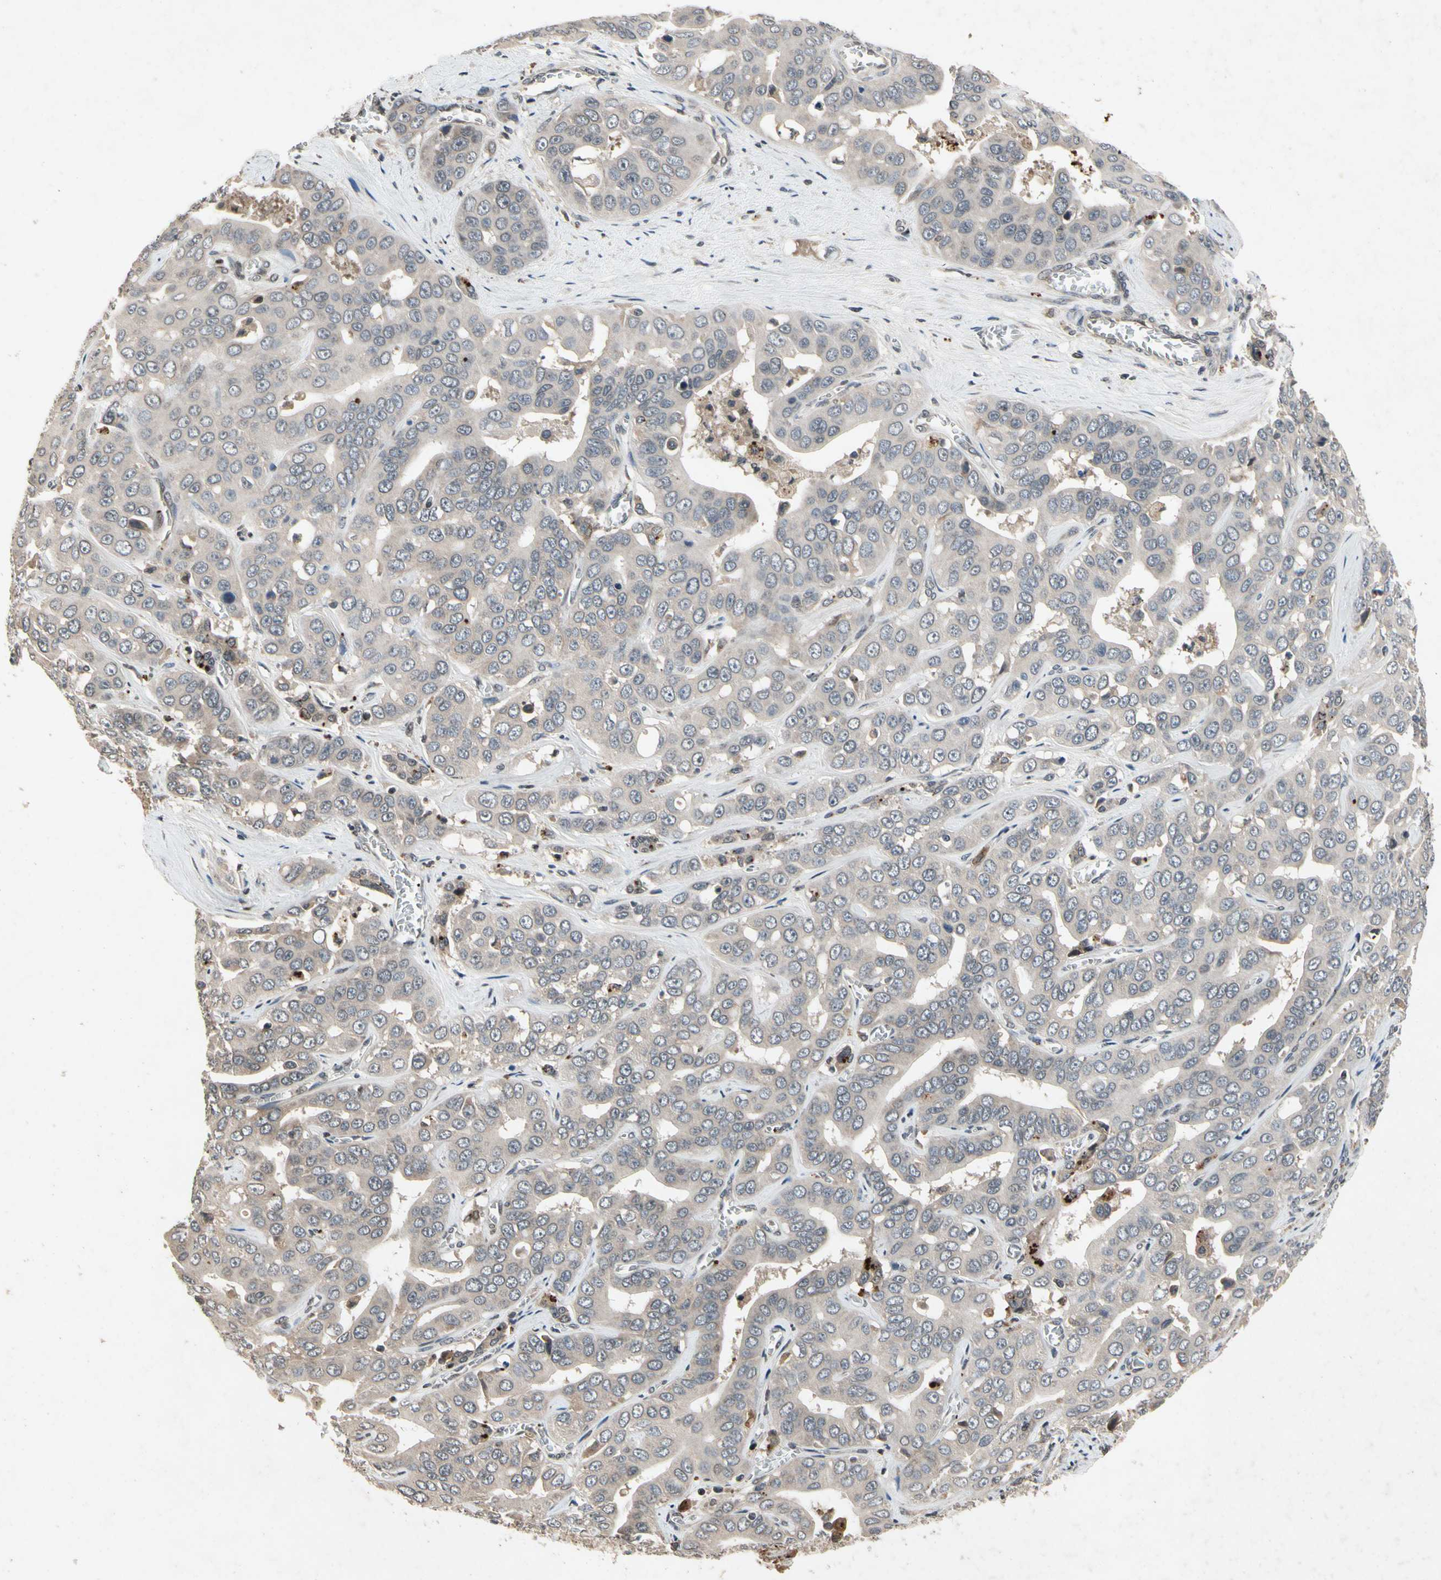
{"staining": {"intensity": "weak", "quantity": "25%-75%", "location": "cytoplasmic/membranous"}, "tissue": "liver cancer", "cell_type": "Tumor cells", "image_type": "cancer", "snomed": [{"axis": "morphology", "description": "Cholangiocarcinoma"}, {"axis": "topography", "description": "Liver"}], "caption": "A micrograph of liver cancer stained for a protein shows weak cytoplasmic/membranous brown staining in tumor cells. Using DAB (3,3'-diaminobenzidine) (brown) and hematoxylin (blue) stains, captured at high magnification using brightfield microscopy.", "gene": "DPY19L3", "patient": {"sex": "female", "age": 52}}